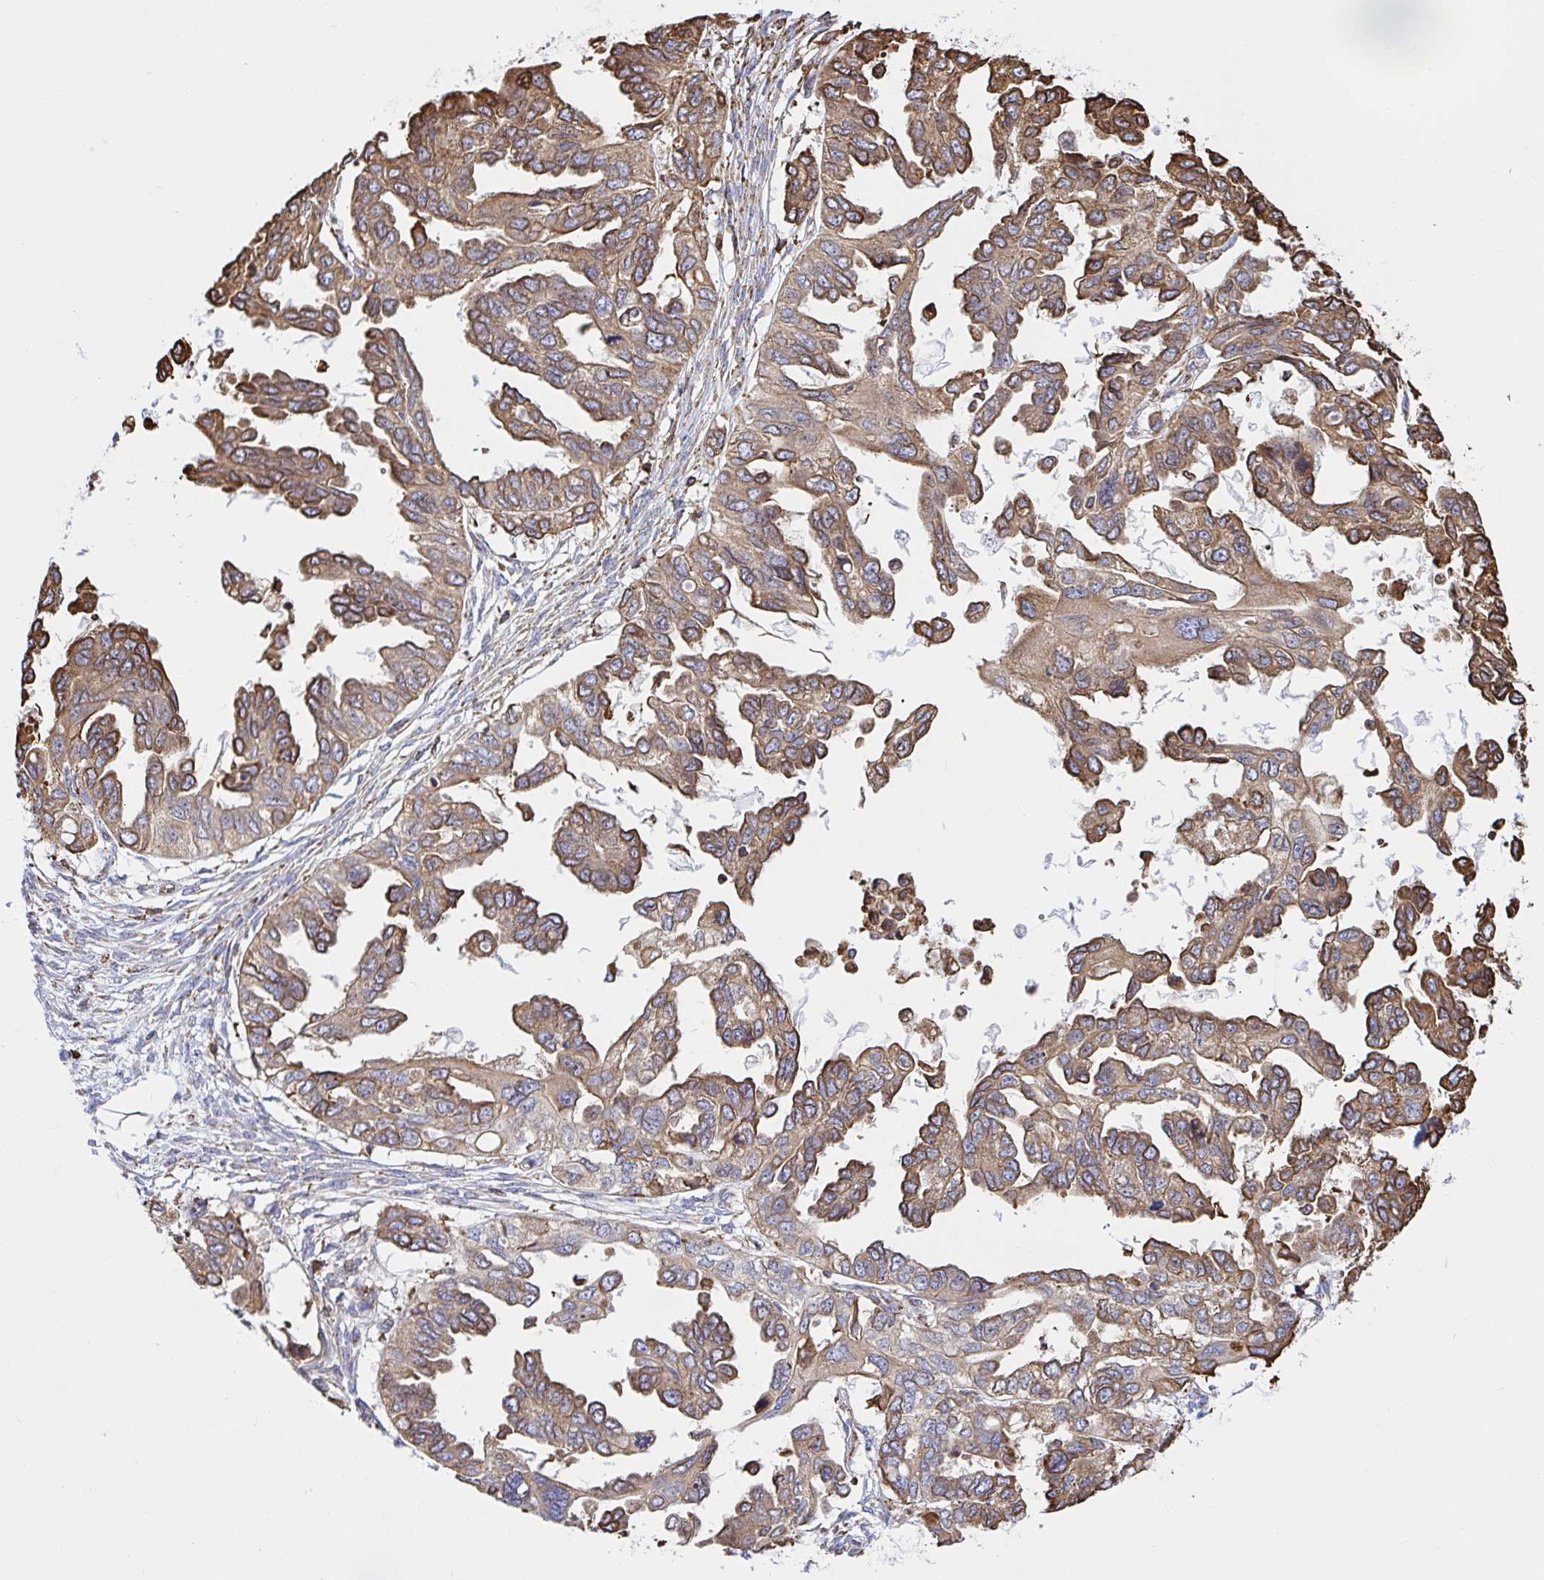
{"staining": {"intensity": "moderate", "quantity": ">75%", "location": "cytoplasmic/membranous"}, "tissue": "ovarian cancer", "cell_type": "Tumor cells", "image_type": "cancer", "snomed": [{"axis": "morphology", "description": "Cystadenocarcinoma, serous, NOS"}, {"axis": "topography", "description": "Ovary"}], "caption": "Immunohistochemical staining of ovarian cancer reveals medium levels of moderate cytoplasmic/membranous protein staining in approximately >75% of tumor cells. The protein of interest is stained brown, and the nuclei are stained in blue (DAB (3,3'-diaminobenzidine) IHC with brightfield microscopy, high magnification).", "gene": "CLGN", "patient": {"sex": "female", "age": 53}}